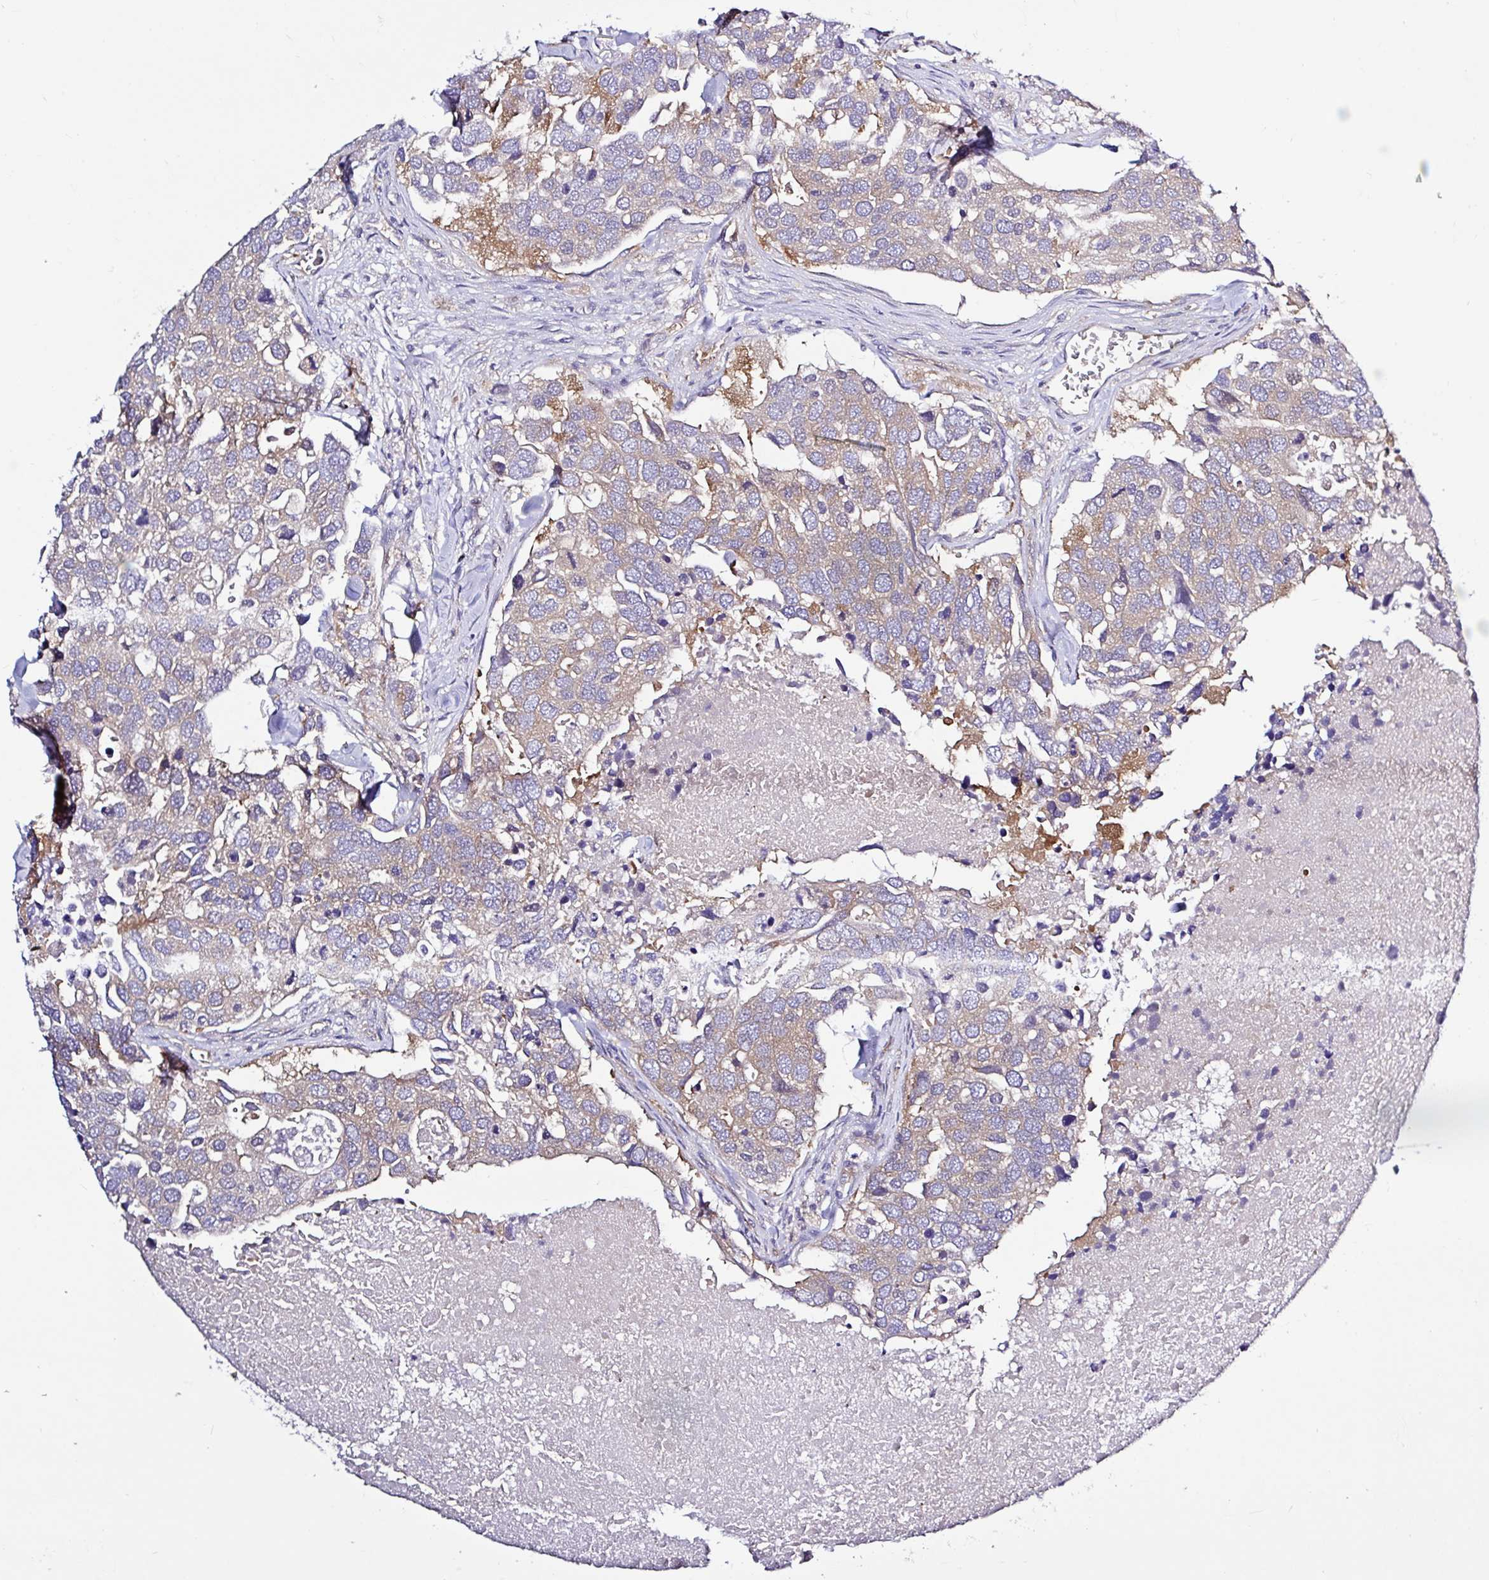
{"staining": {"intensity": "weak", "quantity": "25%-75%", "location": "cytoplasmic/membranous"}, "tissue": "breast cancer", "cell_type": "Tumor cells", "image_type": "cancer", "snomed": [{"axis": "morphology", "description": "Duct carcinoma"}, {"axis": "topography", "description": "Breast"}], "caption": "Protein expression analysis of human invasive ductal carcinoma (breast) reveals weak cytoplasmic/membranous positivity in about 25%-75% of tumor cells. The protein is stained brown, and the nuclei are stained in blue (DAB (3,3'-diaminobenzidine) IHC with brightfield microscopy, high magnification).", "gene": "LARS1", "patient": {"sex": "female", "age": 83}}